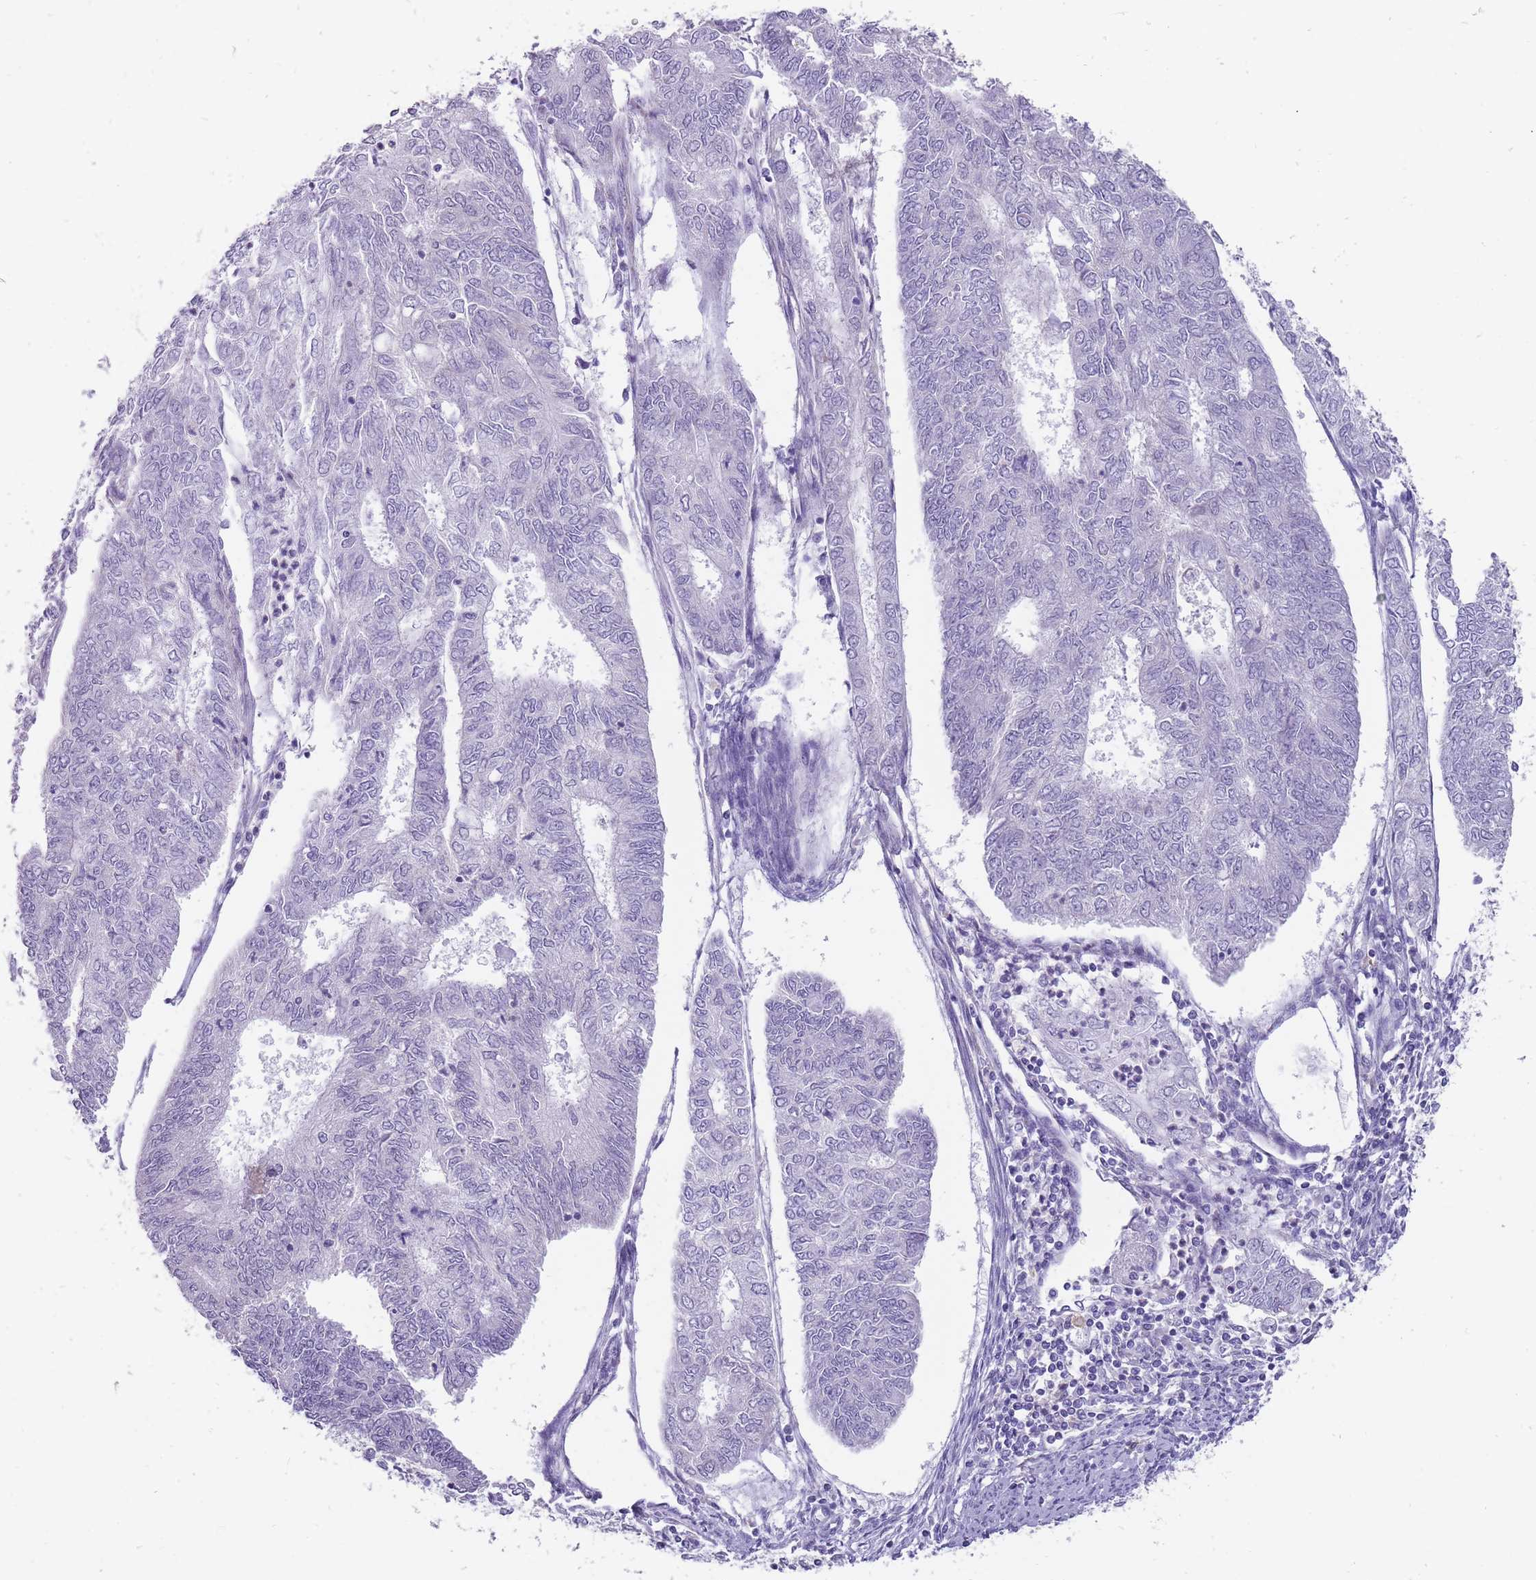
{"staining": {"intensity": "negative", "quantity": "none", "location": "none"}, "tissue": "endometrial cancer", "cell_type": "Tumor cells", "image_type": "cancer", "snomed": [{"axis": "morphology", "description": "Adenocarcinoma, NOS"}, {"axis": "topography", "description": "Endometrium"}], "caption": "There is no significant positivity in tumor cells of adenocarcinoma (endometrial).", "gene": "ERICH4", "patient": {"sex": "female", "age": 68}}